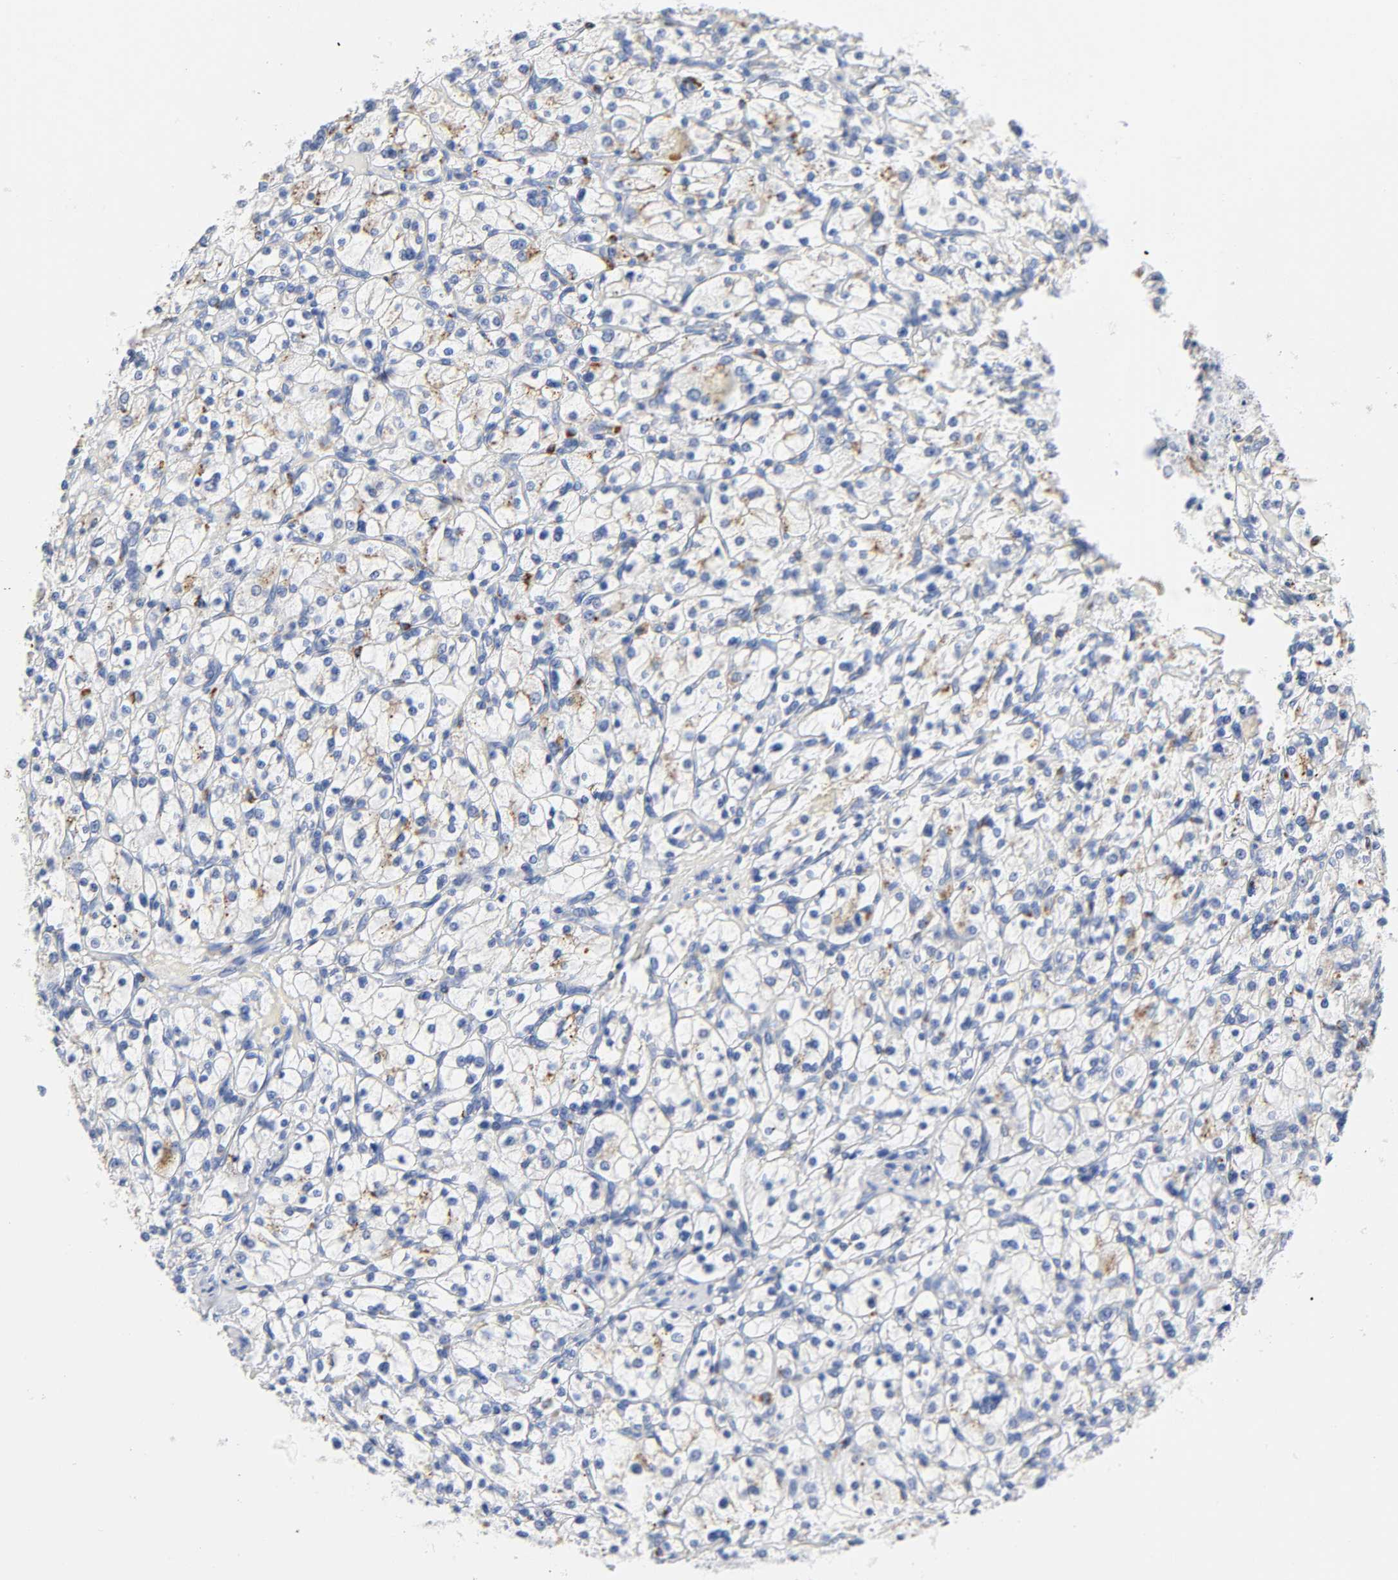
{"staining": {"intensity": "negative", "quantity": "none", "location": "none"}, "tissue": "renal cancer", "cell_type": "Tumor cells", "image_type": "cancer", "snomed": [{"axis": "morphology", "description": "Adenocarcinoma, NOS"}, {"axis": "topography", "description": "Kidney"}], "caption": "There is no significant positivity in tumor cells of adenocarcinoma (renal).", "gene": "PLP1", "patient": {"sex": "female", "age": 83}}